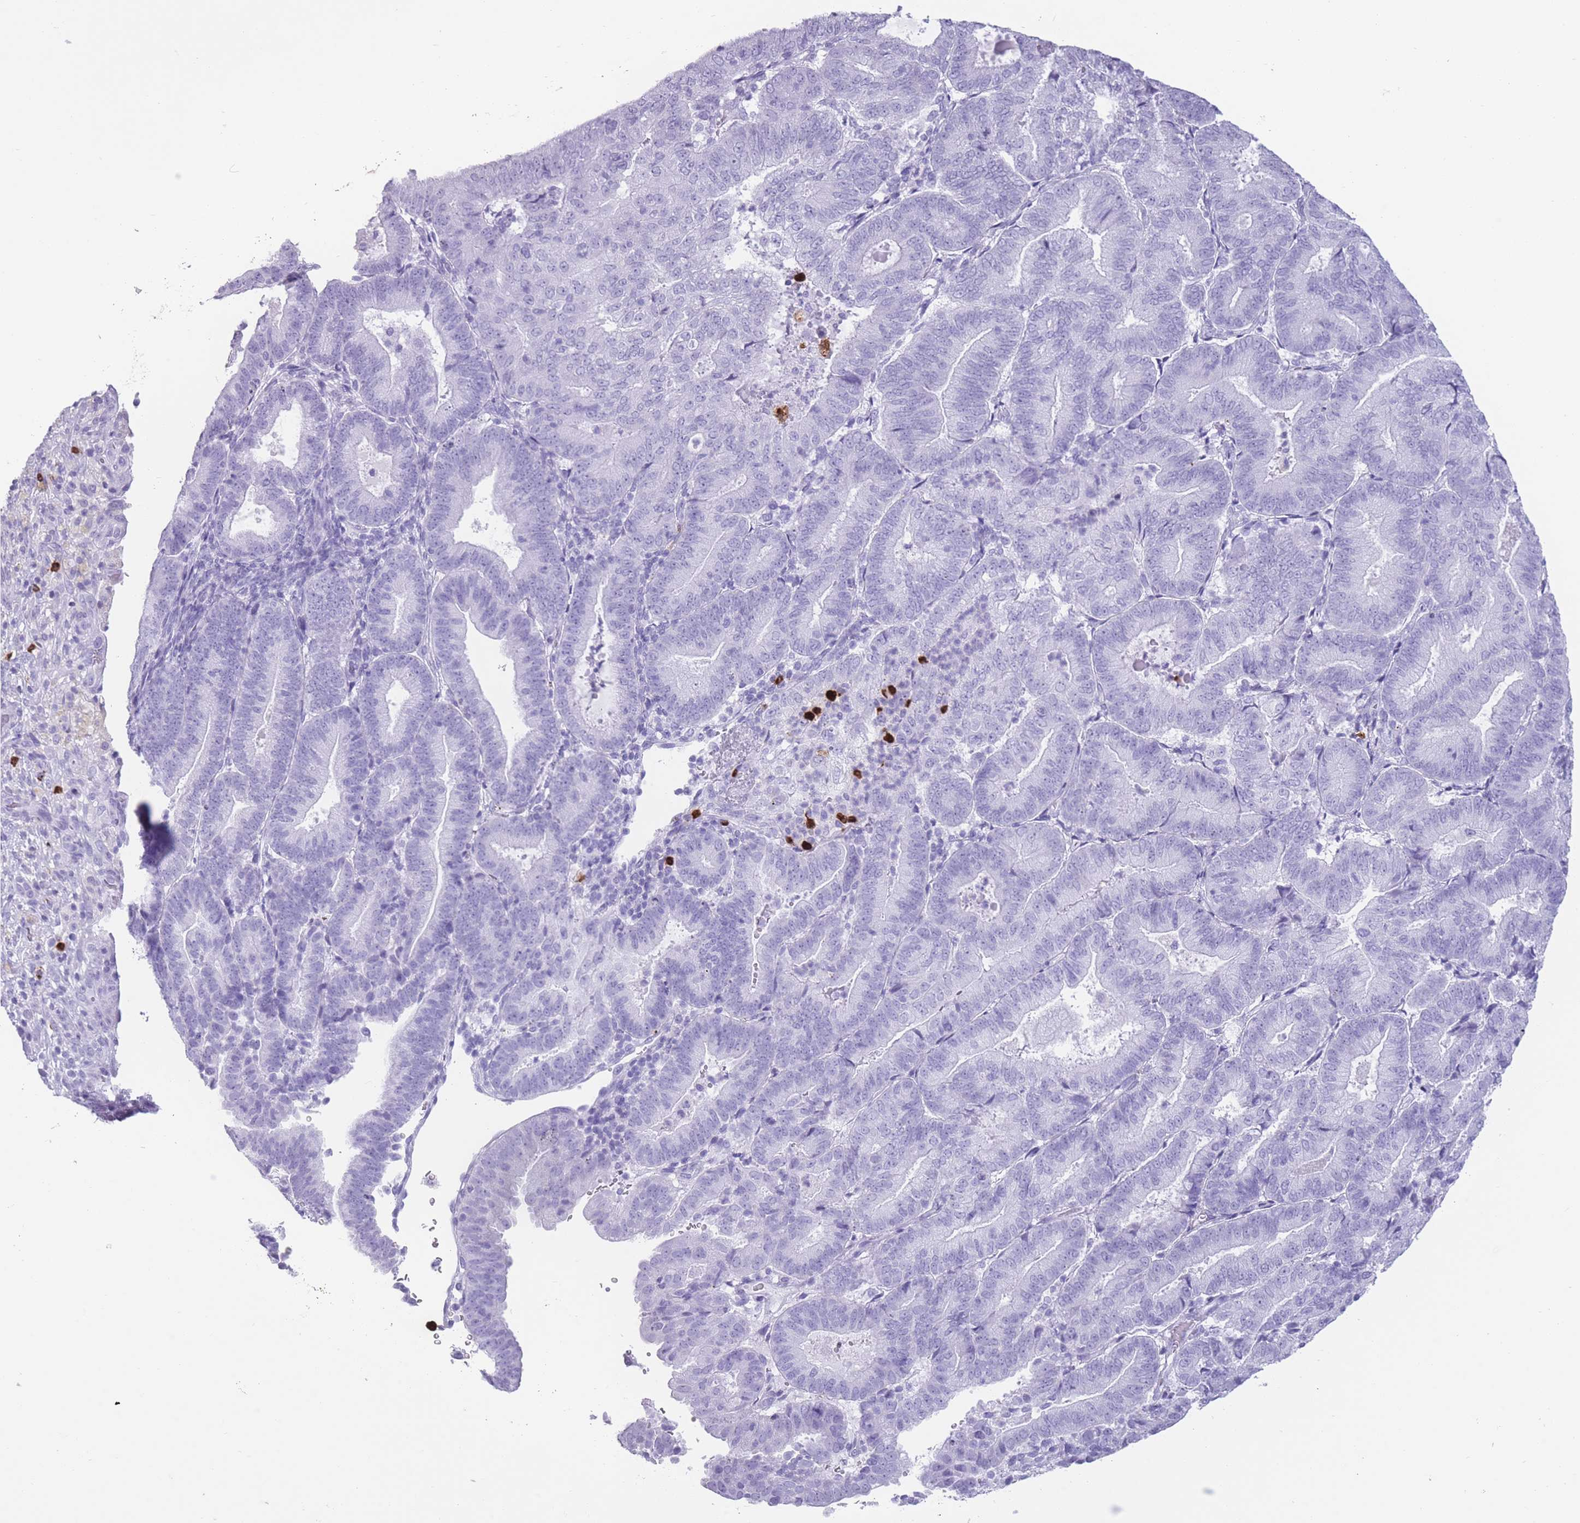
{"staining": {"intensity": "negative", "quantity": "none", "location": "none"}, "tissue": "endometrial cancer", "cell_type": "Tumor cells", "image_type": "cancer", "snomed": [{"axis": "morphology", "description": "Adenocarcinoma, NOS"}, {"axis": "topography", "description": "Endometrium"}], "caption": "Immunohistochemistry (IHC) micrograph of endometrial cancer (adenocarcinoma) stained for a protein (brown), which demonstrates no positivity in tumor cells.", "gene": "OR4F21", "patient": {"sex": "female", "age": 70}}